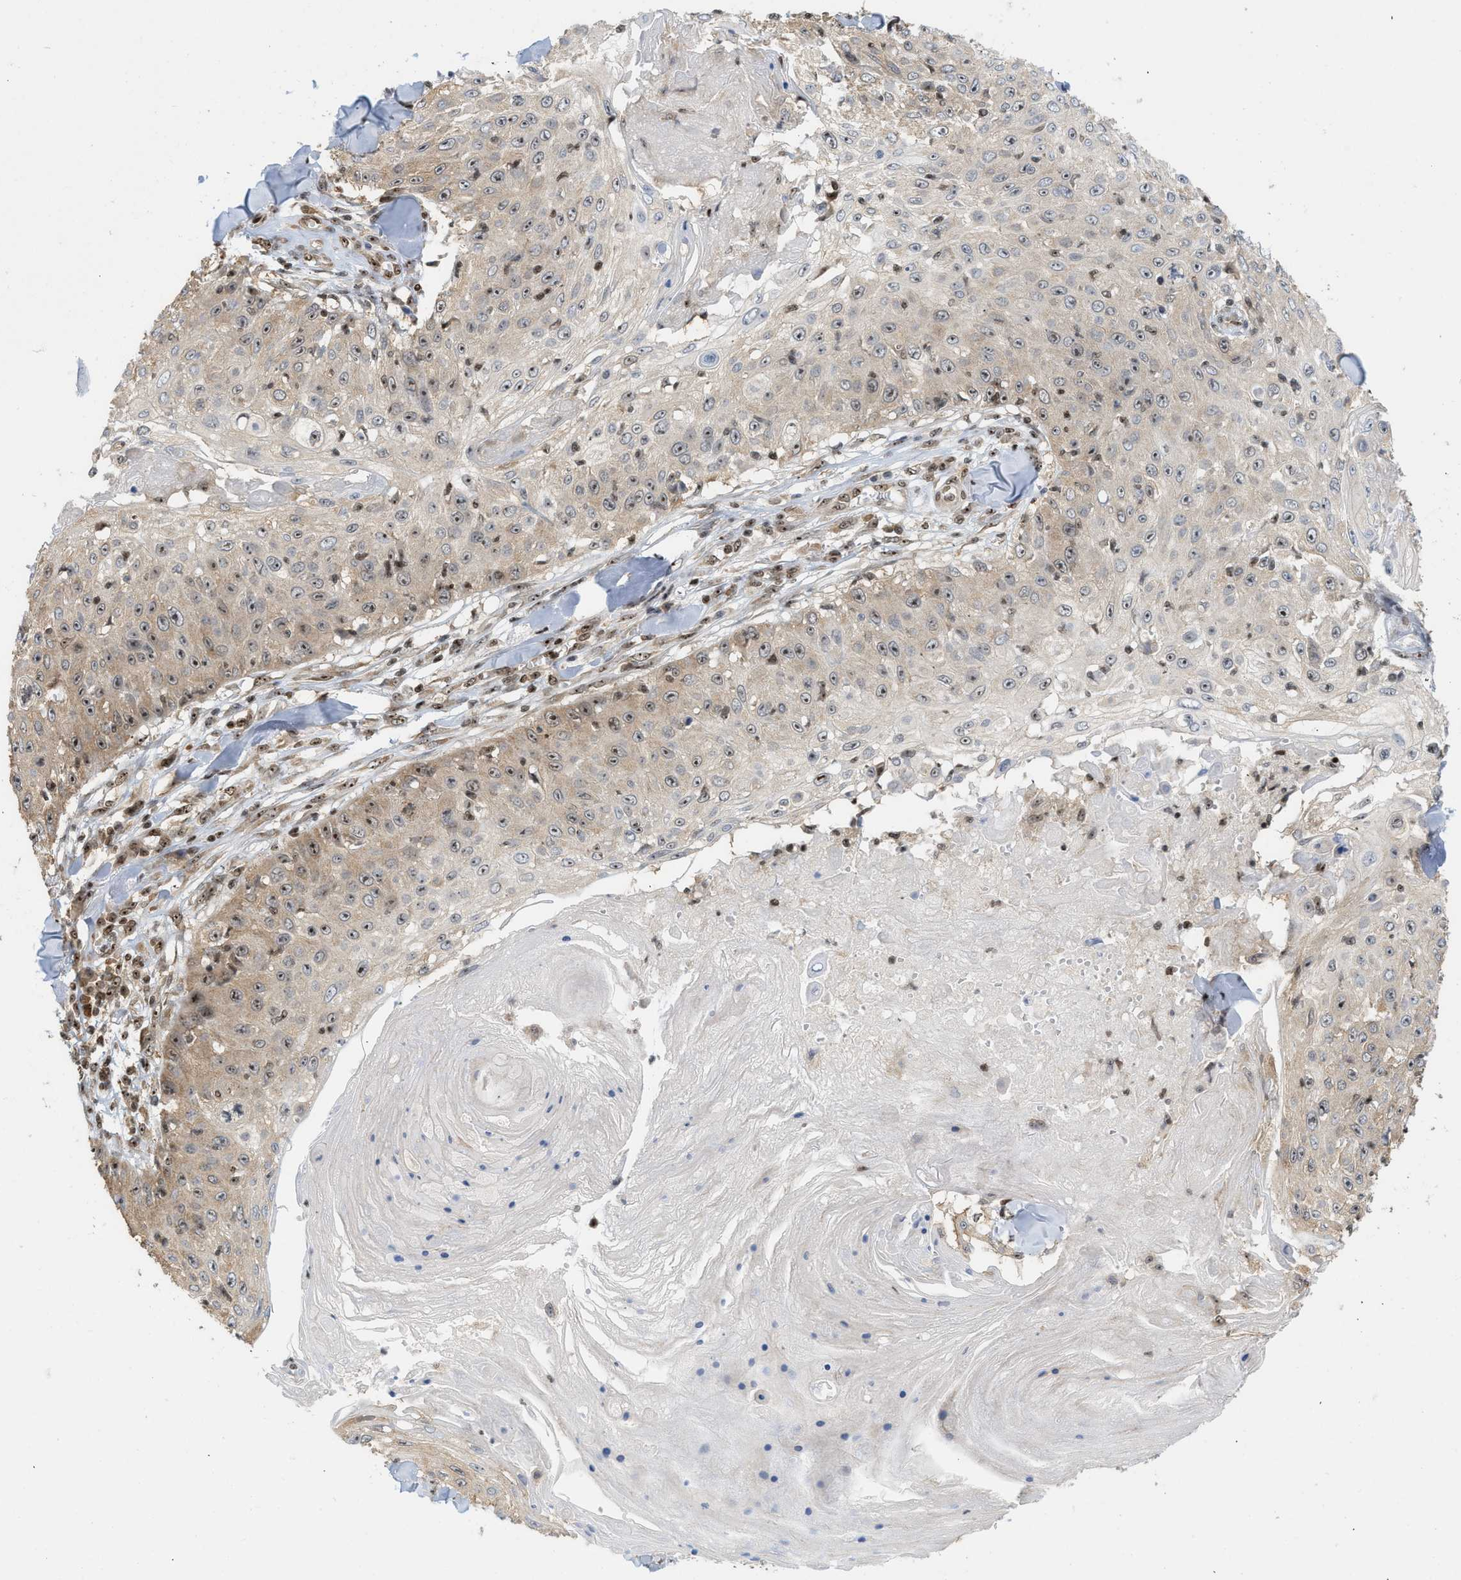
{"staining": {"intensity": "moderate", "quantity": "25%-75%", "location": "nuclear"}, "tissue": "skin cancer", "cell_type": "Tumor cells", "image_type": "cancer", "snomed": [{"axis": "morphology", "description": "Squamous cell carcinoma, NOS"}, {"axis": "topography", "description": "Skin"}], "caption": "A medium amount of moderate nuclear positivity is appreciated in approximately 25%-75% of tumor cells in skin cancer tissue. Ihc stains the protein of interest in brown and the nuclei are stained blue.", "gene": "ZNF22", "patient": {"sex": "male", "age": 86}}